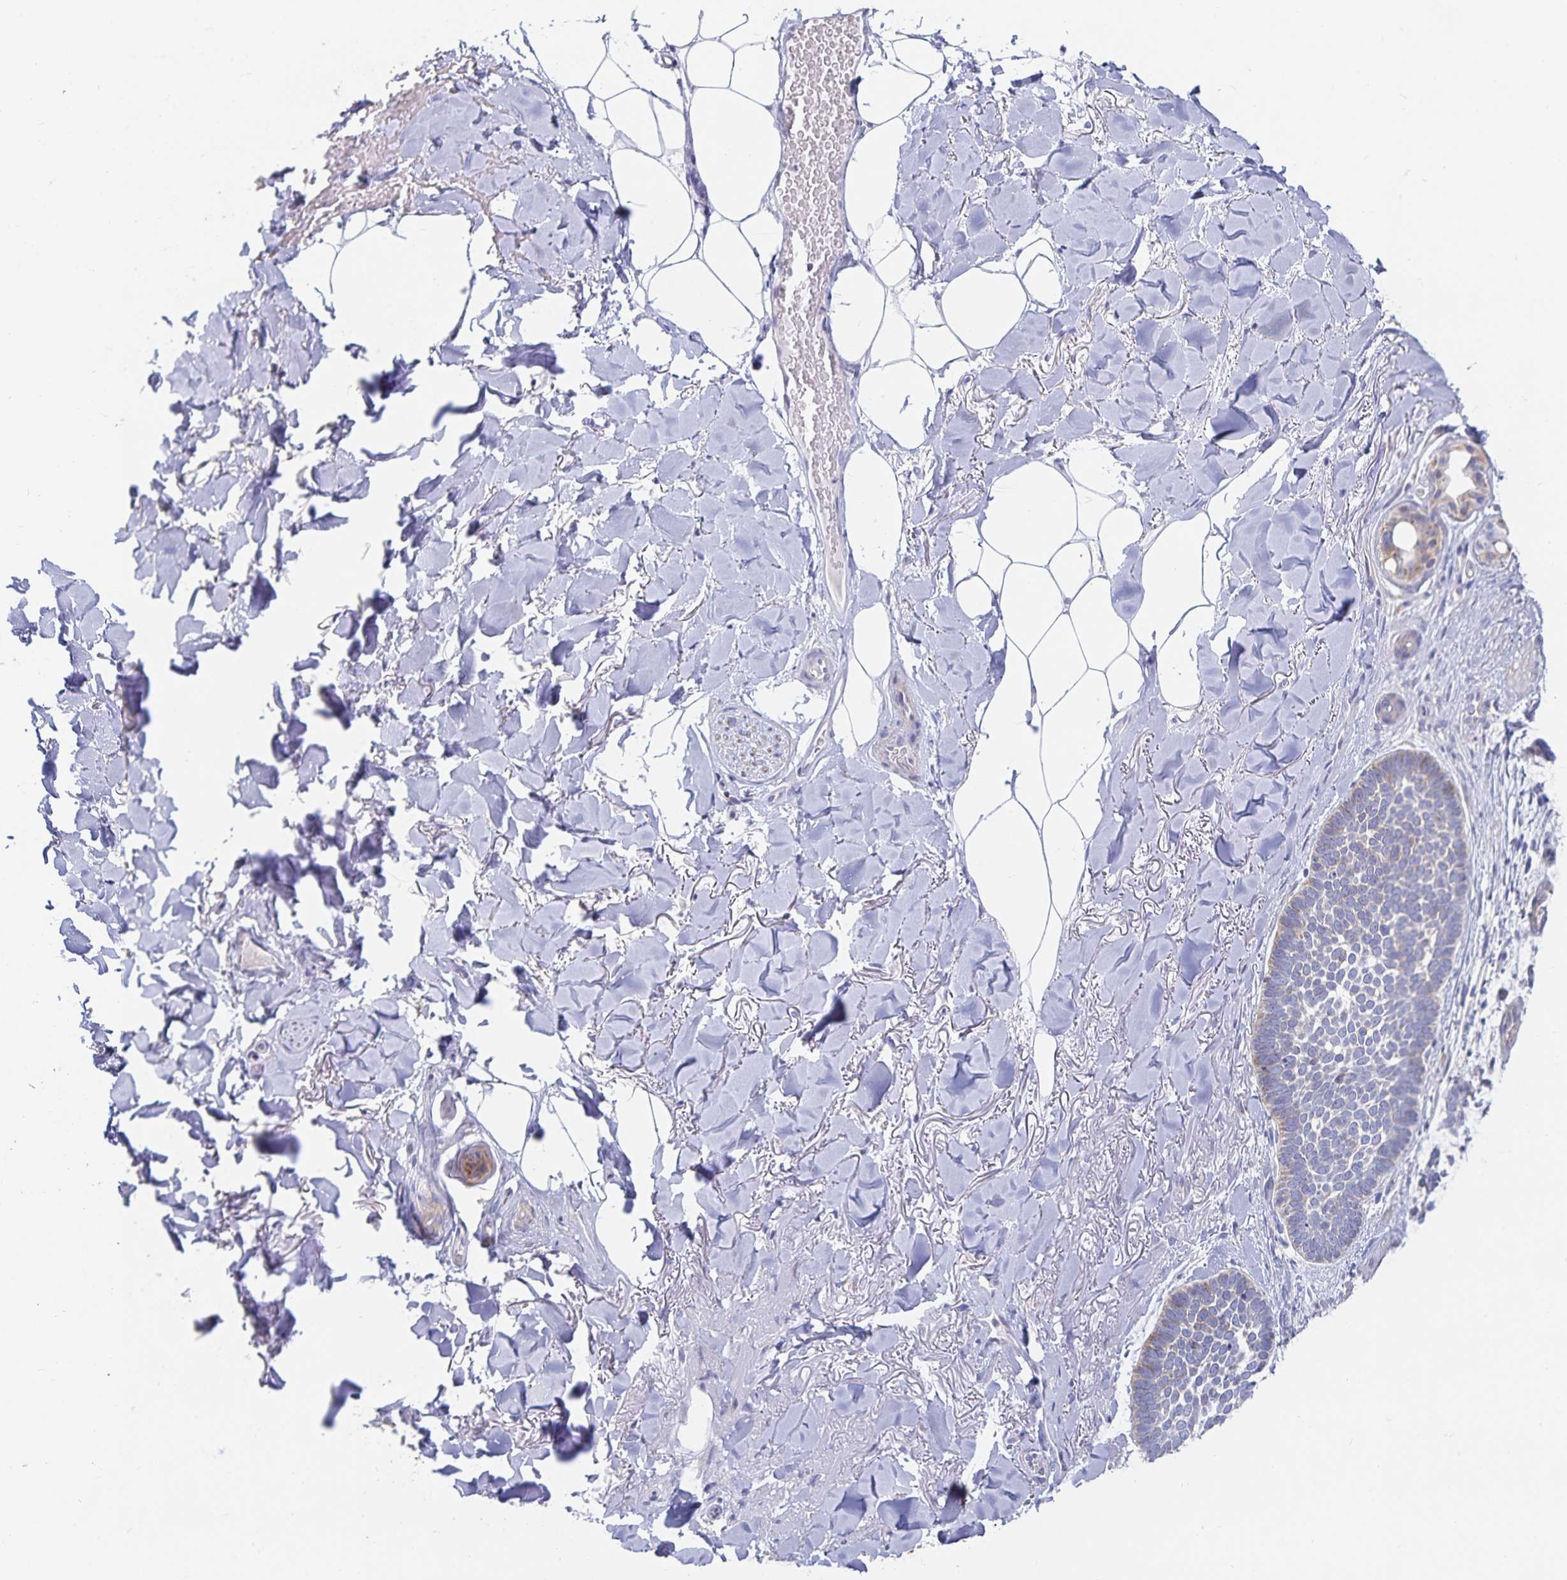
{"staining": {"intensity": "negative", "quantity": "none", "location": "none"}, "tissue": "skin cancer", "cell_type": "Tumor cells", "image_type": "cancer", "snomed": [{"axis": "morphology", "description": "Basal cell carcinoma"}, {"axis": "topography", "description": "Skin"}], "caption": "Photomicrograph shows no protein positivity in tumor cells of skin cancer (basal cell carcinoma) tissue.", "gene": "SFTPA1", "patient": {"sex": "female", "age": 82}}